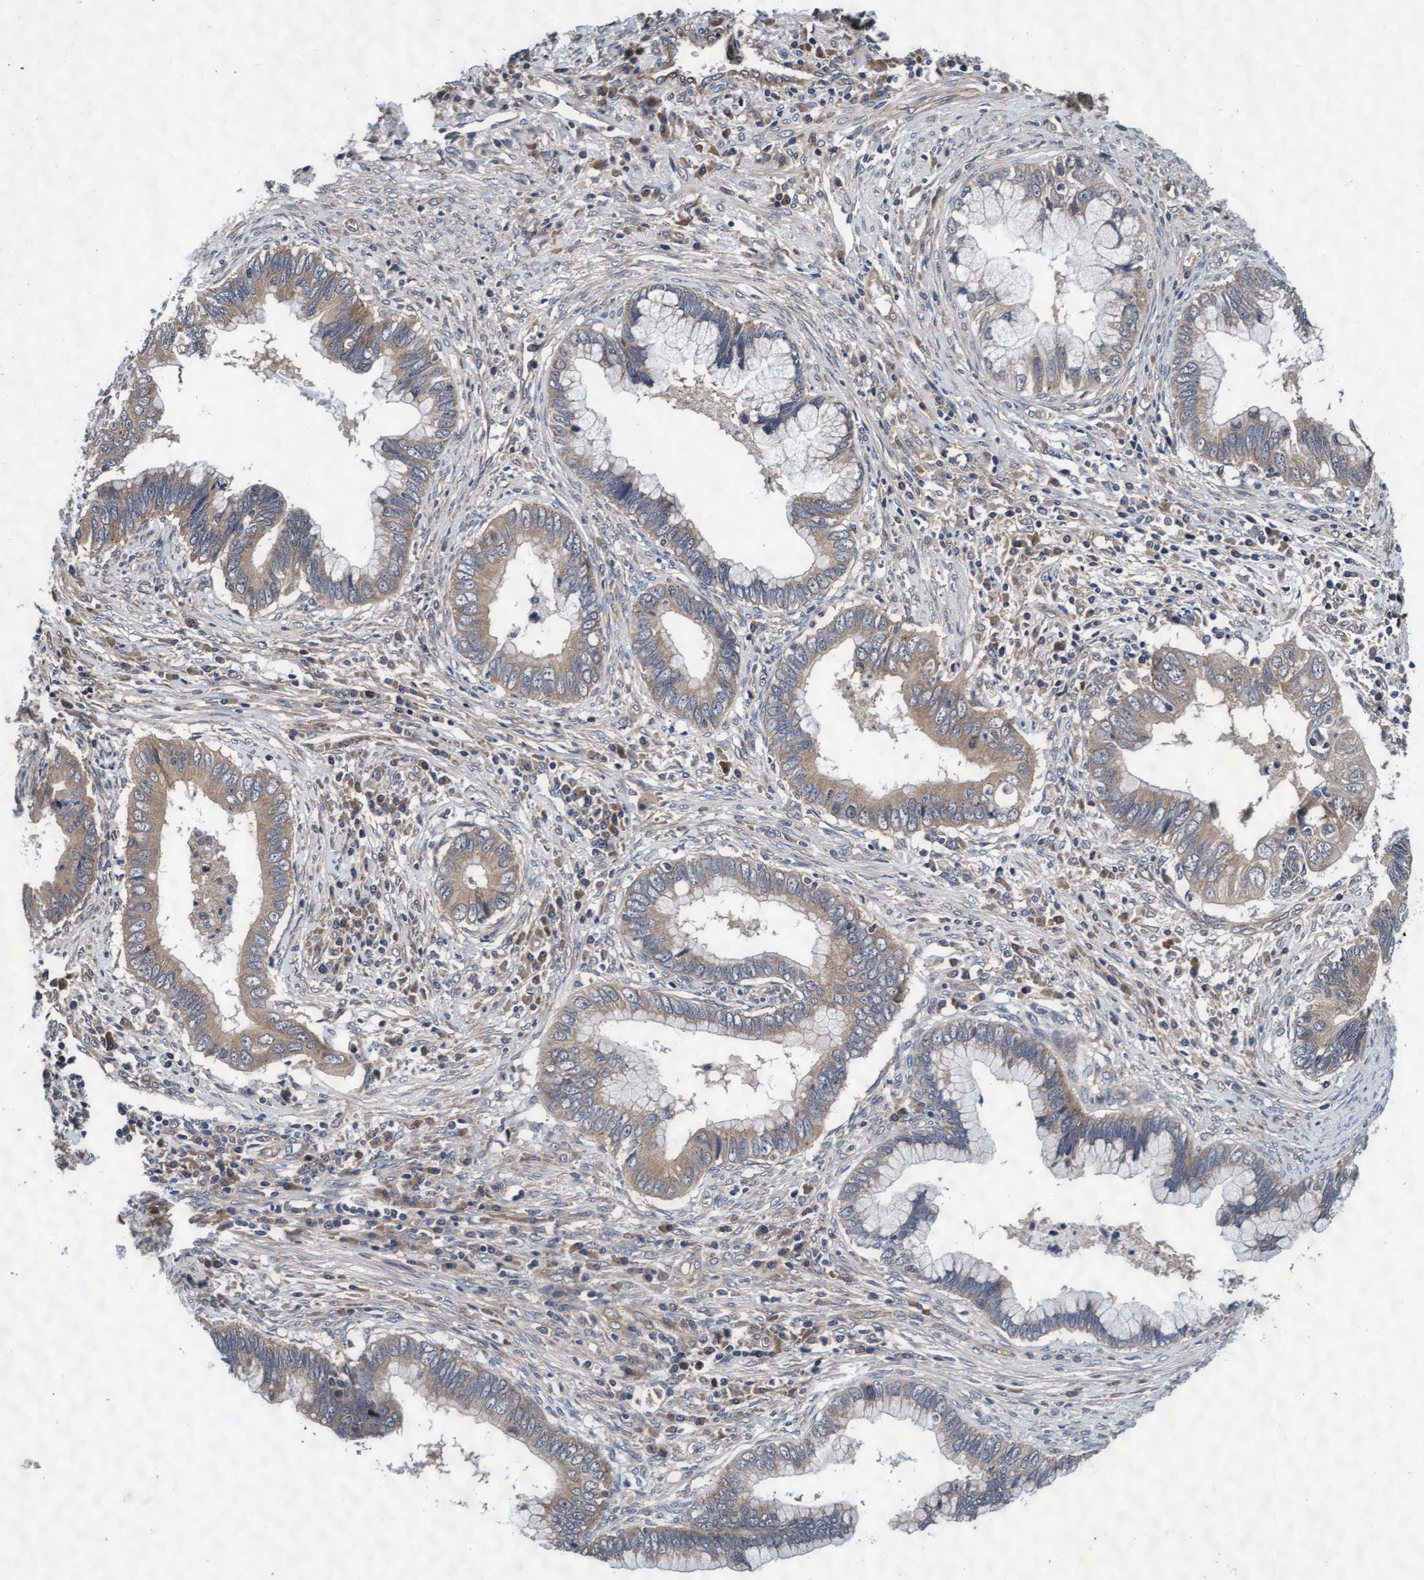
{"staining": {"intensity": "weak", "quantity": ">75%", "location": "cytoplasmic/membranous"}, "tissue": "cervical cancer", "cell_type": "Tumor cells", "image_type": "cancer", "snomed": [{"axis": "morphology", "description": "Adenocarcinoma, NOS"}, {"axis": "topography", "description": "Cervix"}], "caption": "Weak cytoplasmic/membranous positivity is present in approximately >75% of tumor cells in cervical cancer (adenocarcinoma).", "gene": "EFCAB13", "patient": {"sex": "female", "age": 44}}